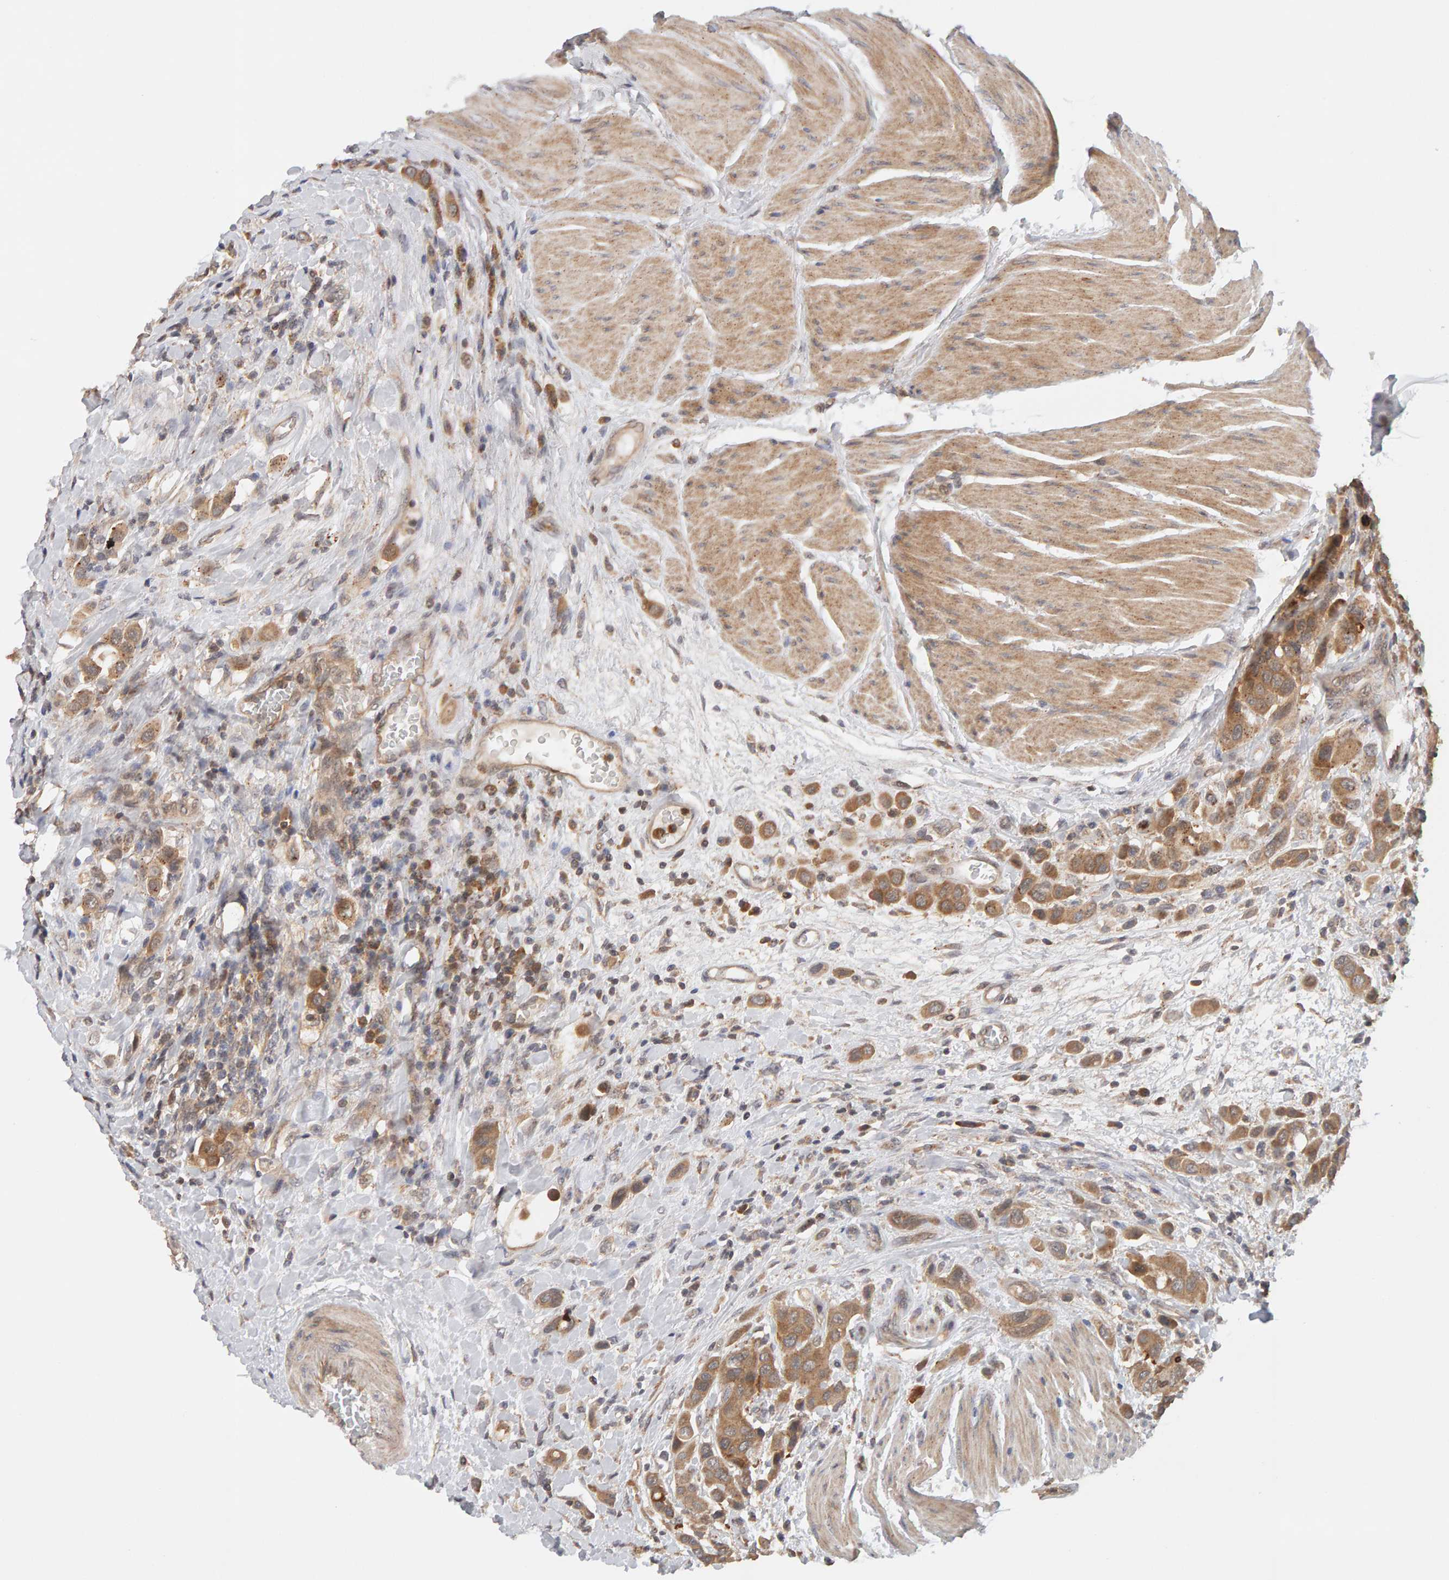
{"staining": {"intensity": "moderate", "quantity": ">75%", "location": "cytoplasmic/membranous"}, "tissue": "urothelial cancer", "cell_type": "Tumor cells", "image_type": "cancer", "snomed": [{"axis": "morphology", "description": "Urothelial carcinoma, High grade"}, {"axis": "topography", "description": "Urinary bladder"}], "caption": "Brown immunohistochemical staining in human urothelial cancer demonstrates moderate cytoplasmic/membranous expression in about >75% of tumor cells.", "gene": "DNAJC7", "patient": {"sex": "male", "age": 50}}